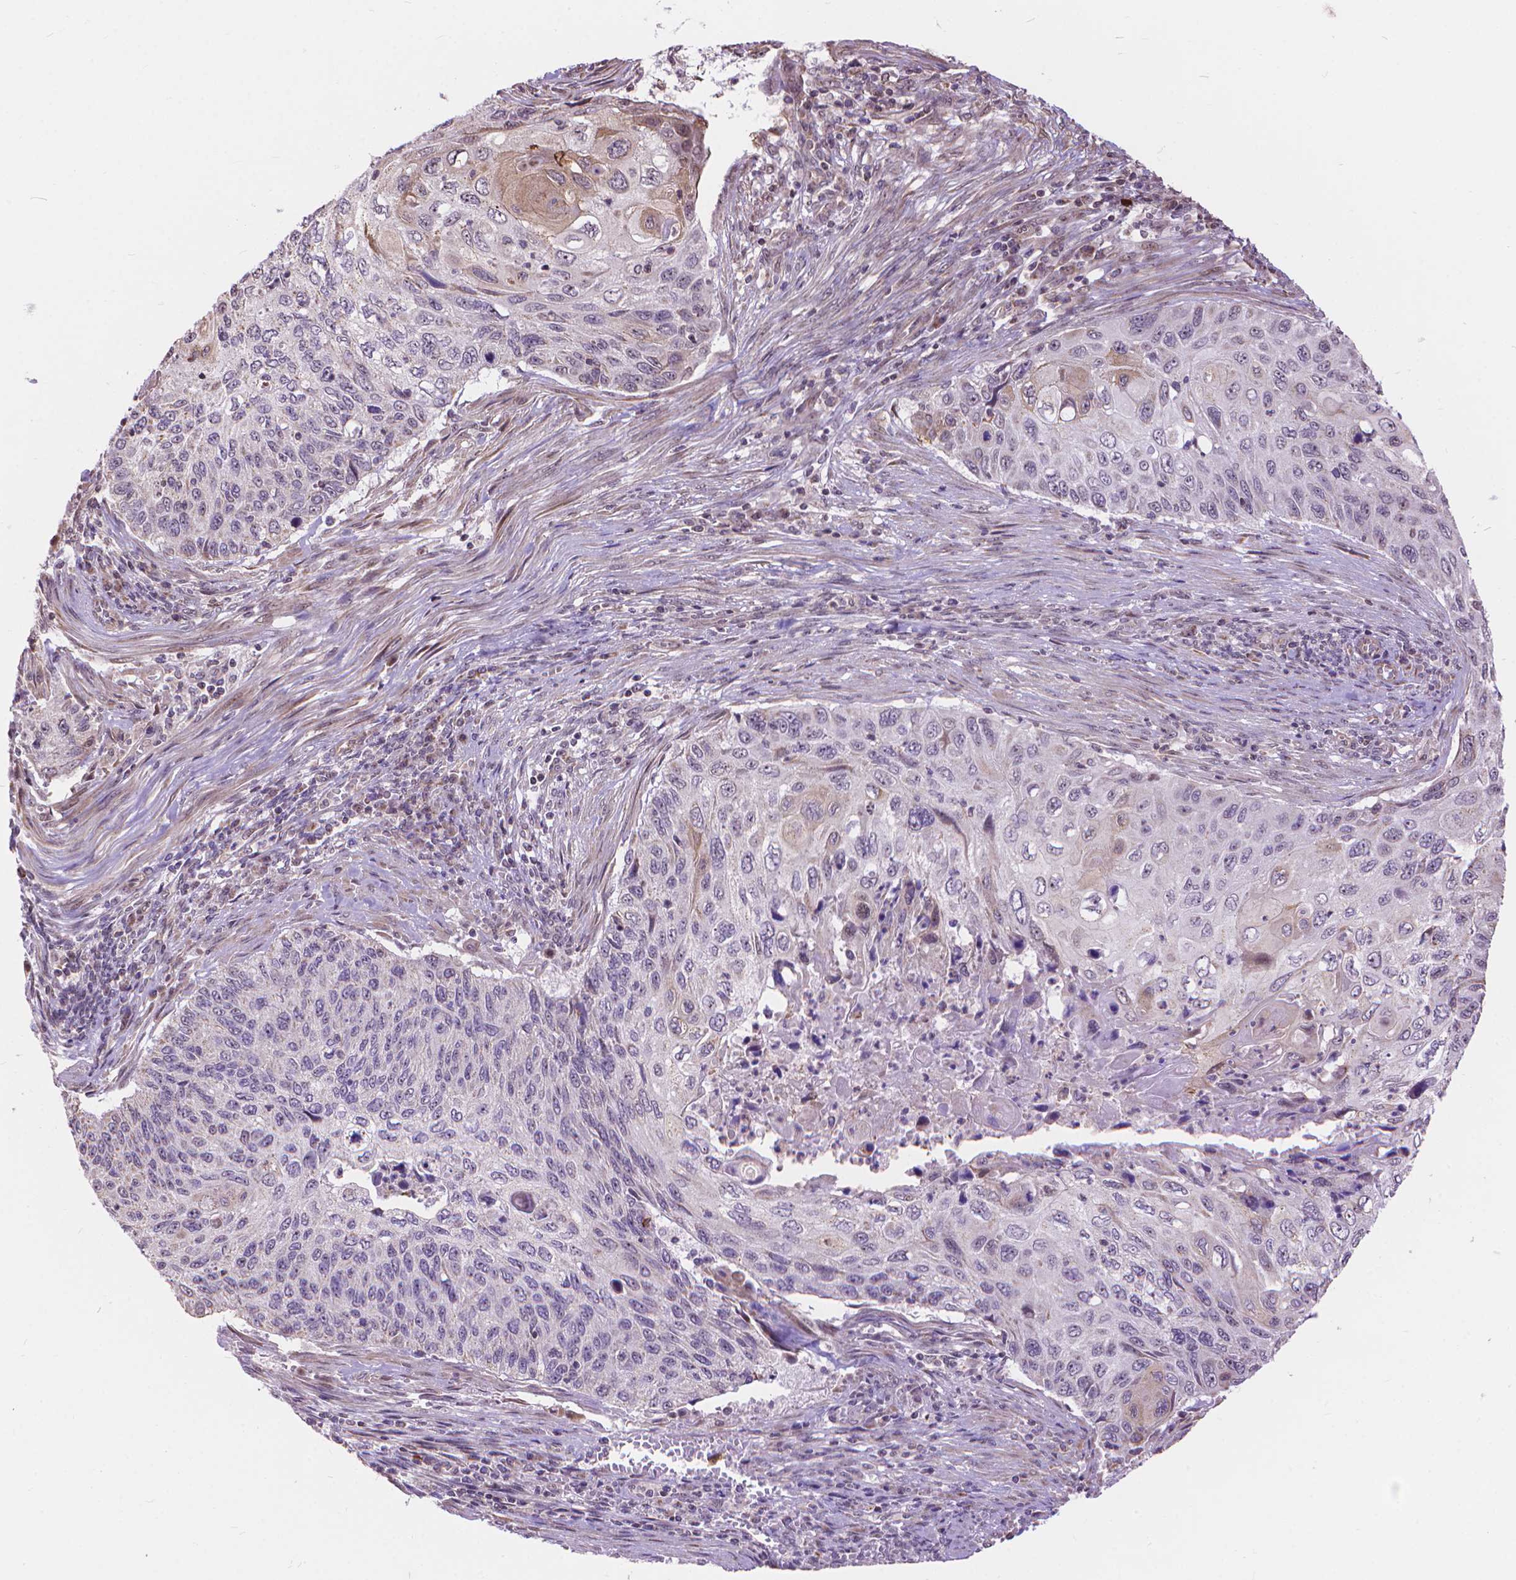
{"staining": {"intensity": "negative", "quantity": "none", "location": "none"}, "tissue": "cervical cancer", "cell_type": "Tumor cells", "image_type": "cancer", "snomed": [{"axis": "morphology", "description": "Squamous cell carcinoma, NOS"}, {"axis": "topography", "description": "Cervix"}], "caption": "High power microscopy micrograph of an immunohistochemistry (IHC) image of cervical squamous cell carcinoma, revealing no significant positivity in tumor cells.", "gene": "TMEM135", "patient": {"sex": "female", "age": 70}}